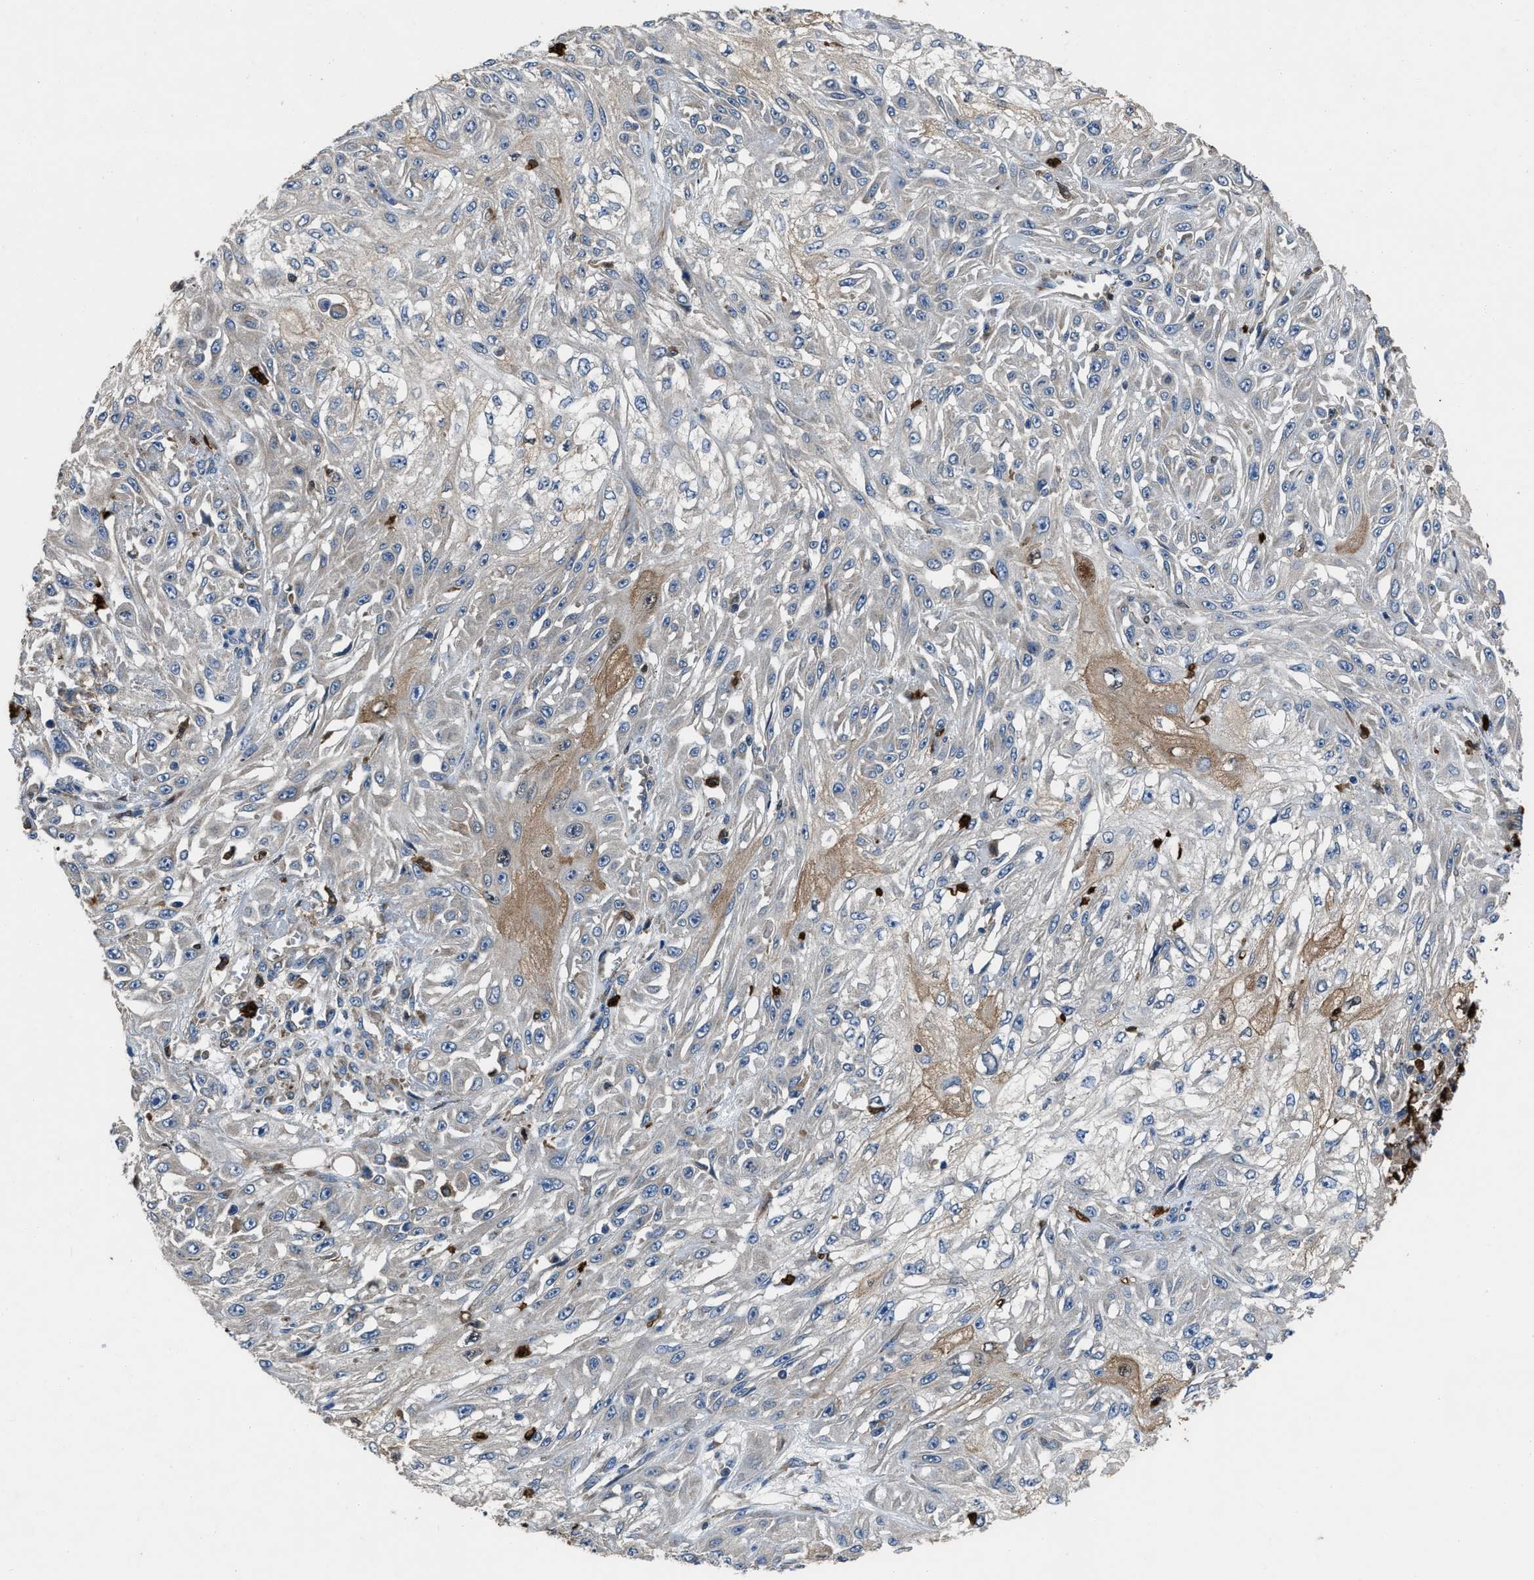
{"staining": {"intensity": "negative", "quantity": "none", "location": "none"}, "tissue": "skin cancer", "cell_type": "Tumor cells", "image_type": "cancer", "snomed": [{"axis": "morphology", "description": "Squamous cell carcinoma, NOS"}, {"axis": "morphology", "description": "Squamous cell carcinoma, metastatic, NOS"}, {"axis": "topography", "description": "Skin"}, {"axis": "topography", "description": "Lymph node"}], "caption": "A high-resolution photomicrograph shows immunohistochemistry (IHC) staining of skin cancer (squamous cell carcinoma), which exhibits no significant positivity in tumor cells.", "gene": "ANGPT1", "patient": {"sex": "male", "age": 75}}